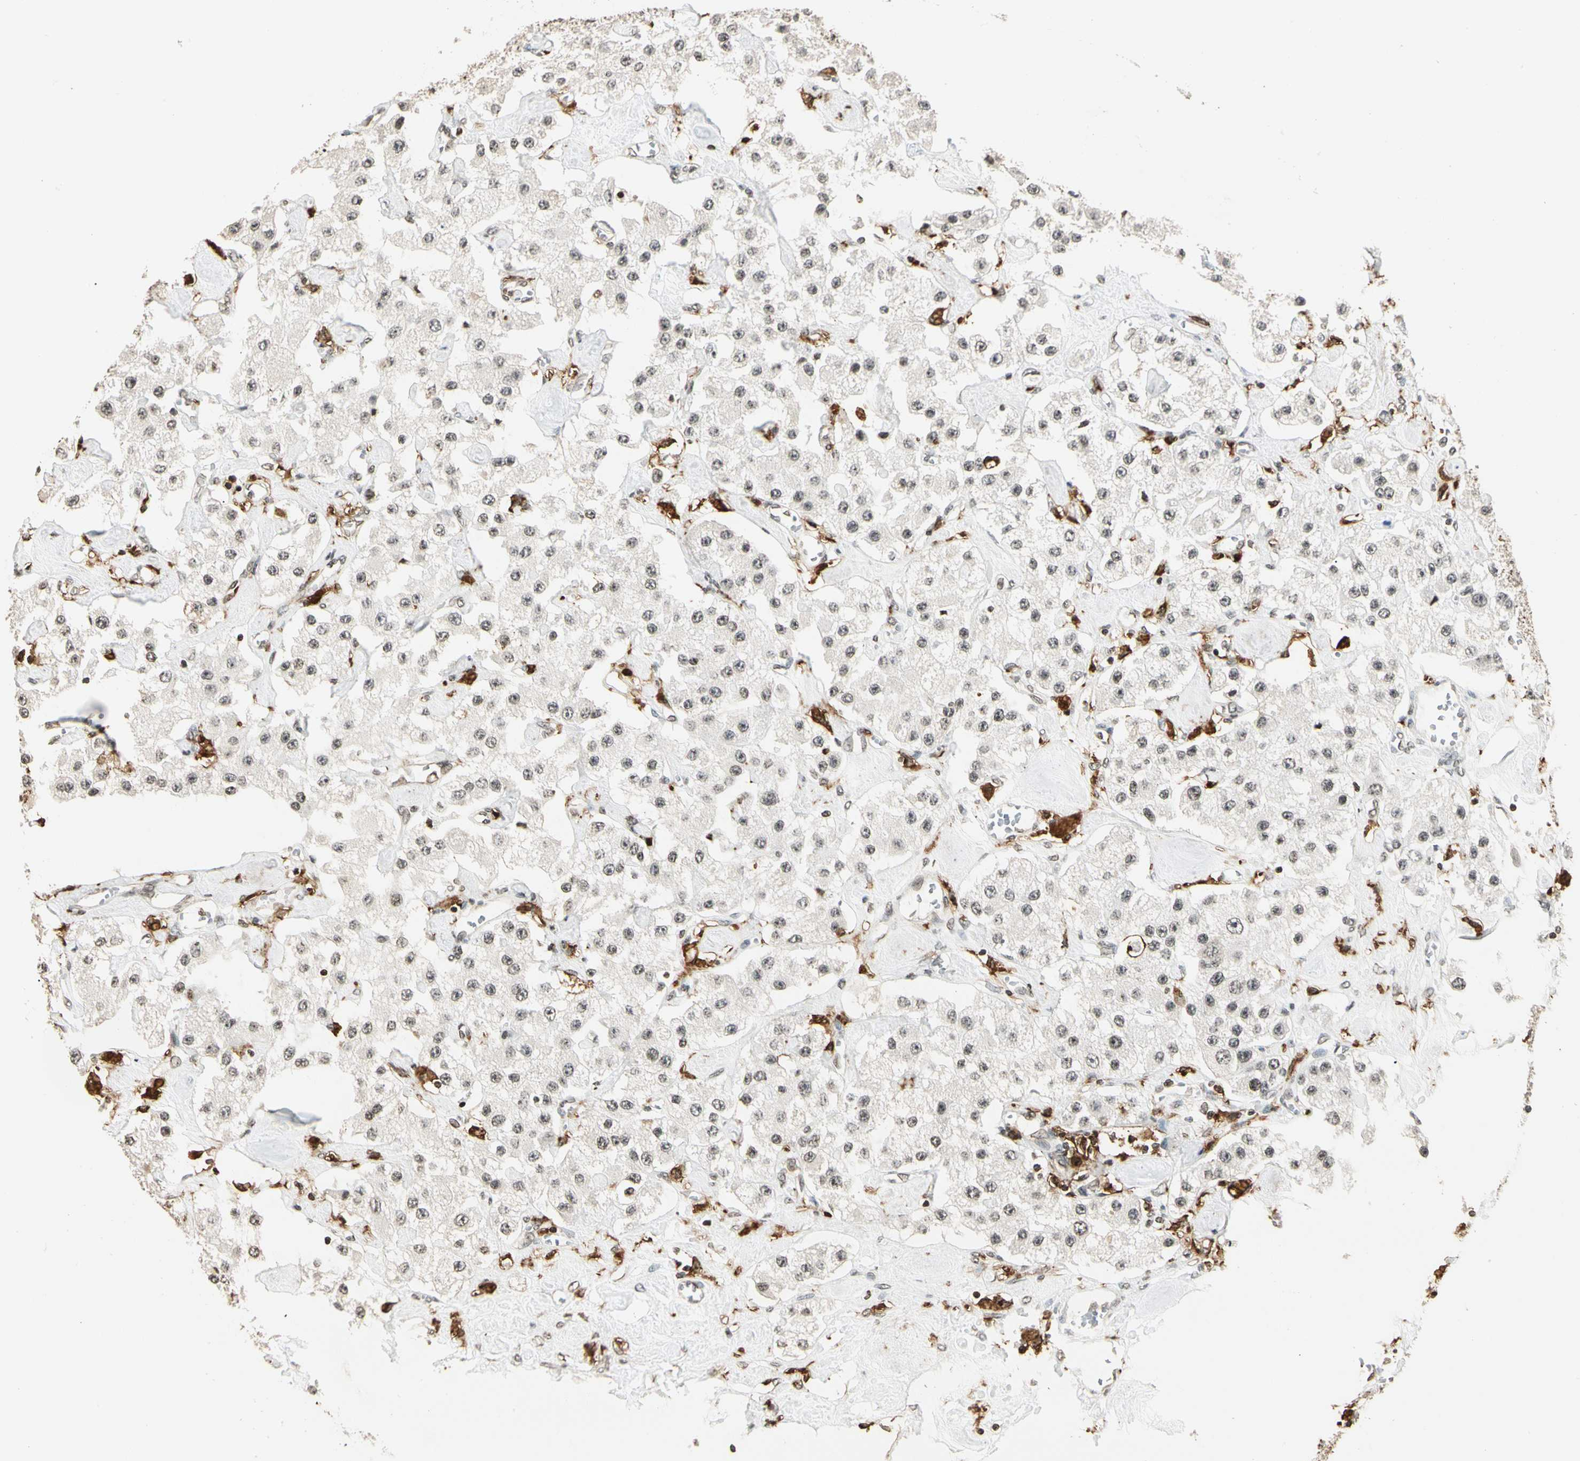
{"staining": {"intensity": "weak", "quantity": ">75%", "location": "nuclear"}, "tissue": "carcinoid", "cell_type": "Tumor cells", "image_type": "cancer", "snomed": [{"axis": "morphology", "description": "Carcinoid, malignant, NOS"}, {"axis": "topography", "description": "Pancreas"}], "caption": "Immunohistochemical staining of malignant carcinoid demonstrates low levels of weak nuclear staining in approximately >75% of tumor cells.", "gene": "FER", "patient": {"sex": "male", "age": 41}}